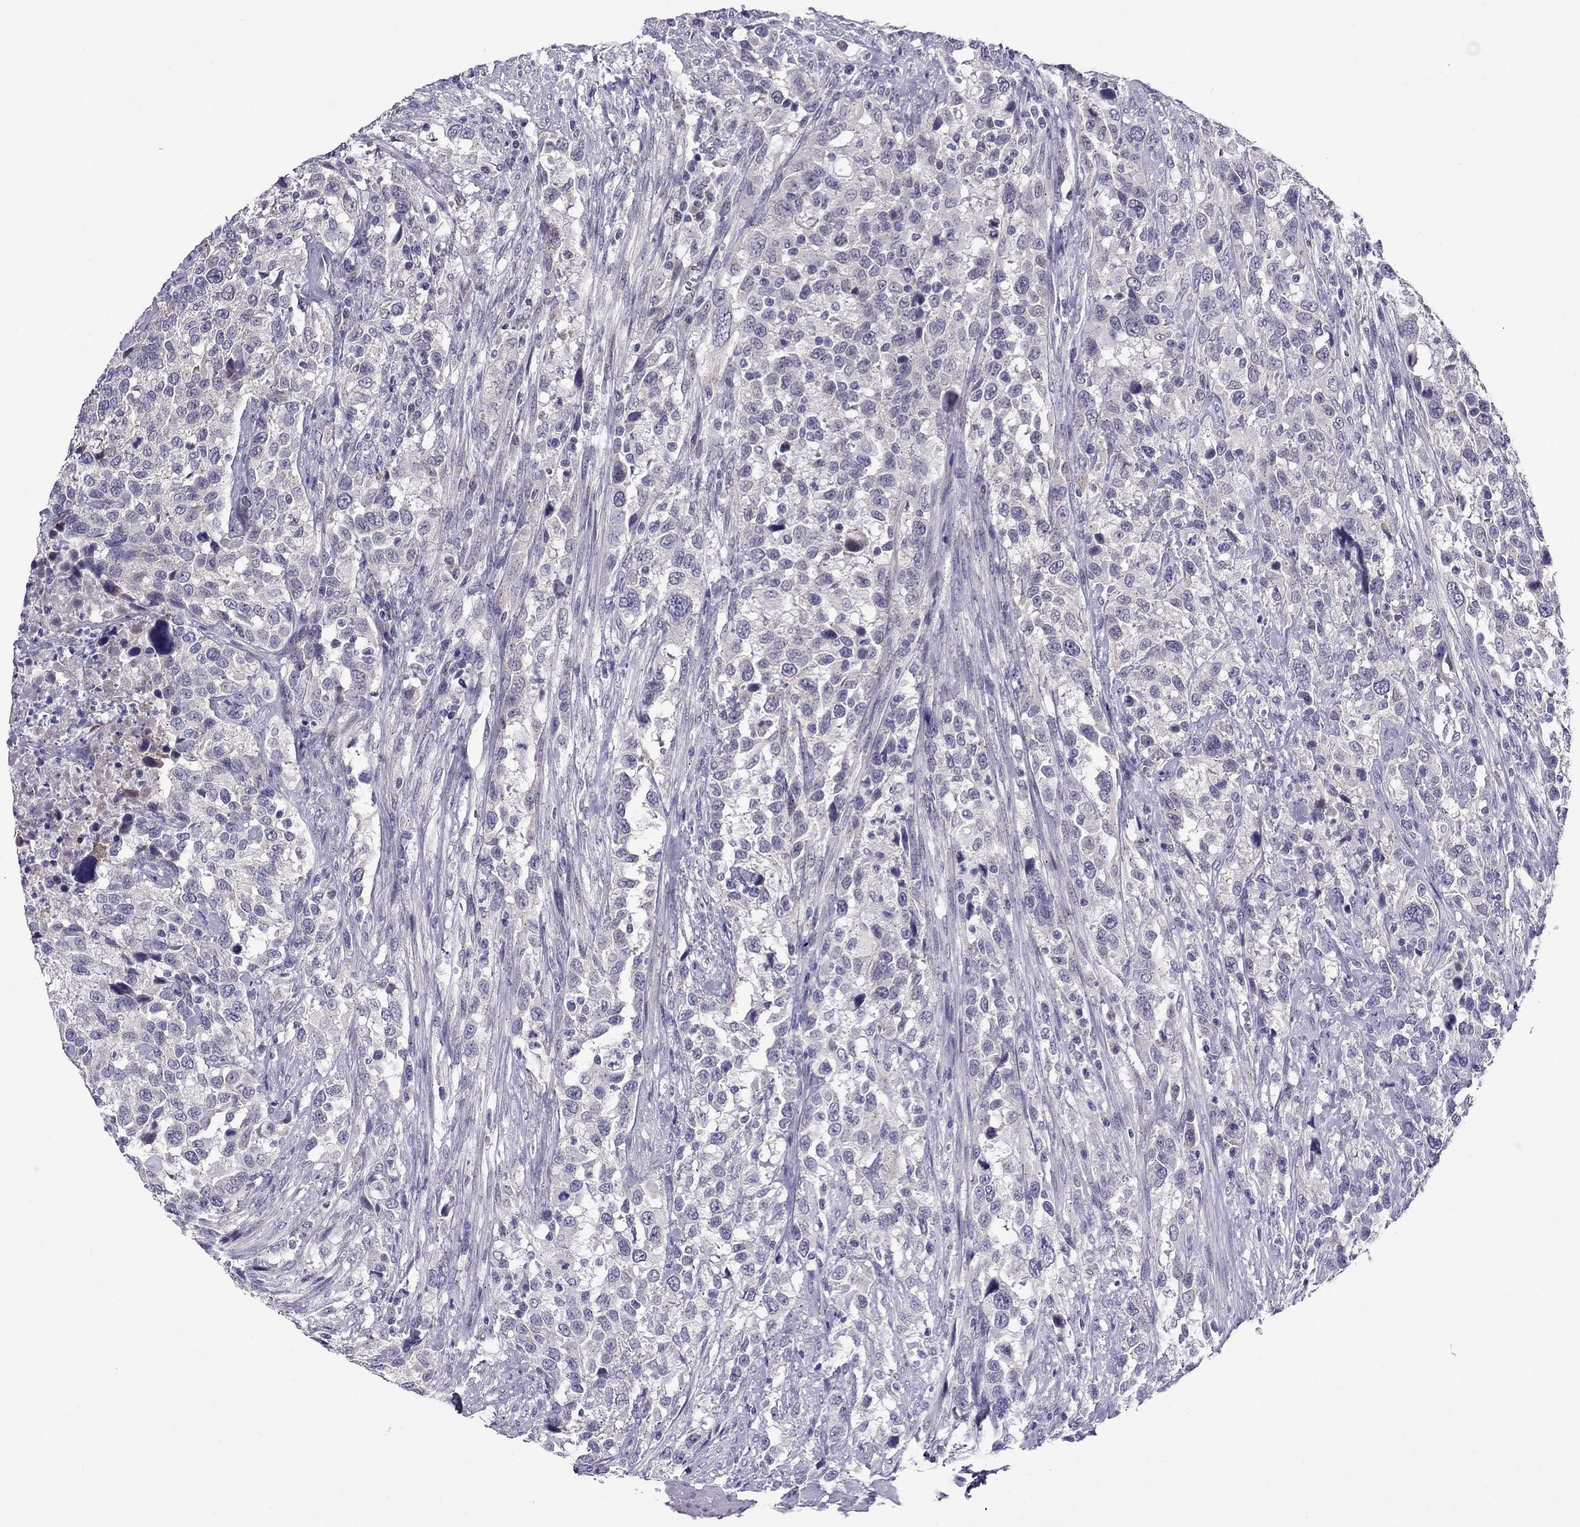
{"staining": {"intensity": "negative", "quantity": "none", "location": "none"}, "tissue": "urothelial cancer", "cell_type": "Tumor cells", "image_type": "cancer", "snomed": [{"axis": "morphology", "description": "Urothelial carcinoma, NOS"}, {"axis": "morphology", "description": "Urothelial carcinoma, High grade"}, {"axis": "topography", "description": "Urinary bladder"}], "caption": "There is no significant staining in tumor cells of urothelial cancer.", "gene": "MYBPH", "patient": {"sex": "female", "age": 64}}